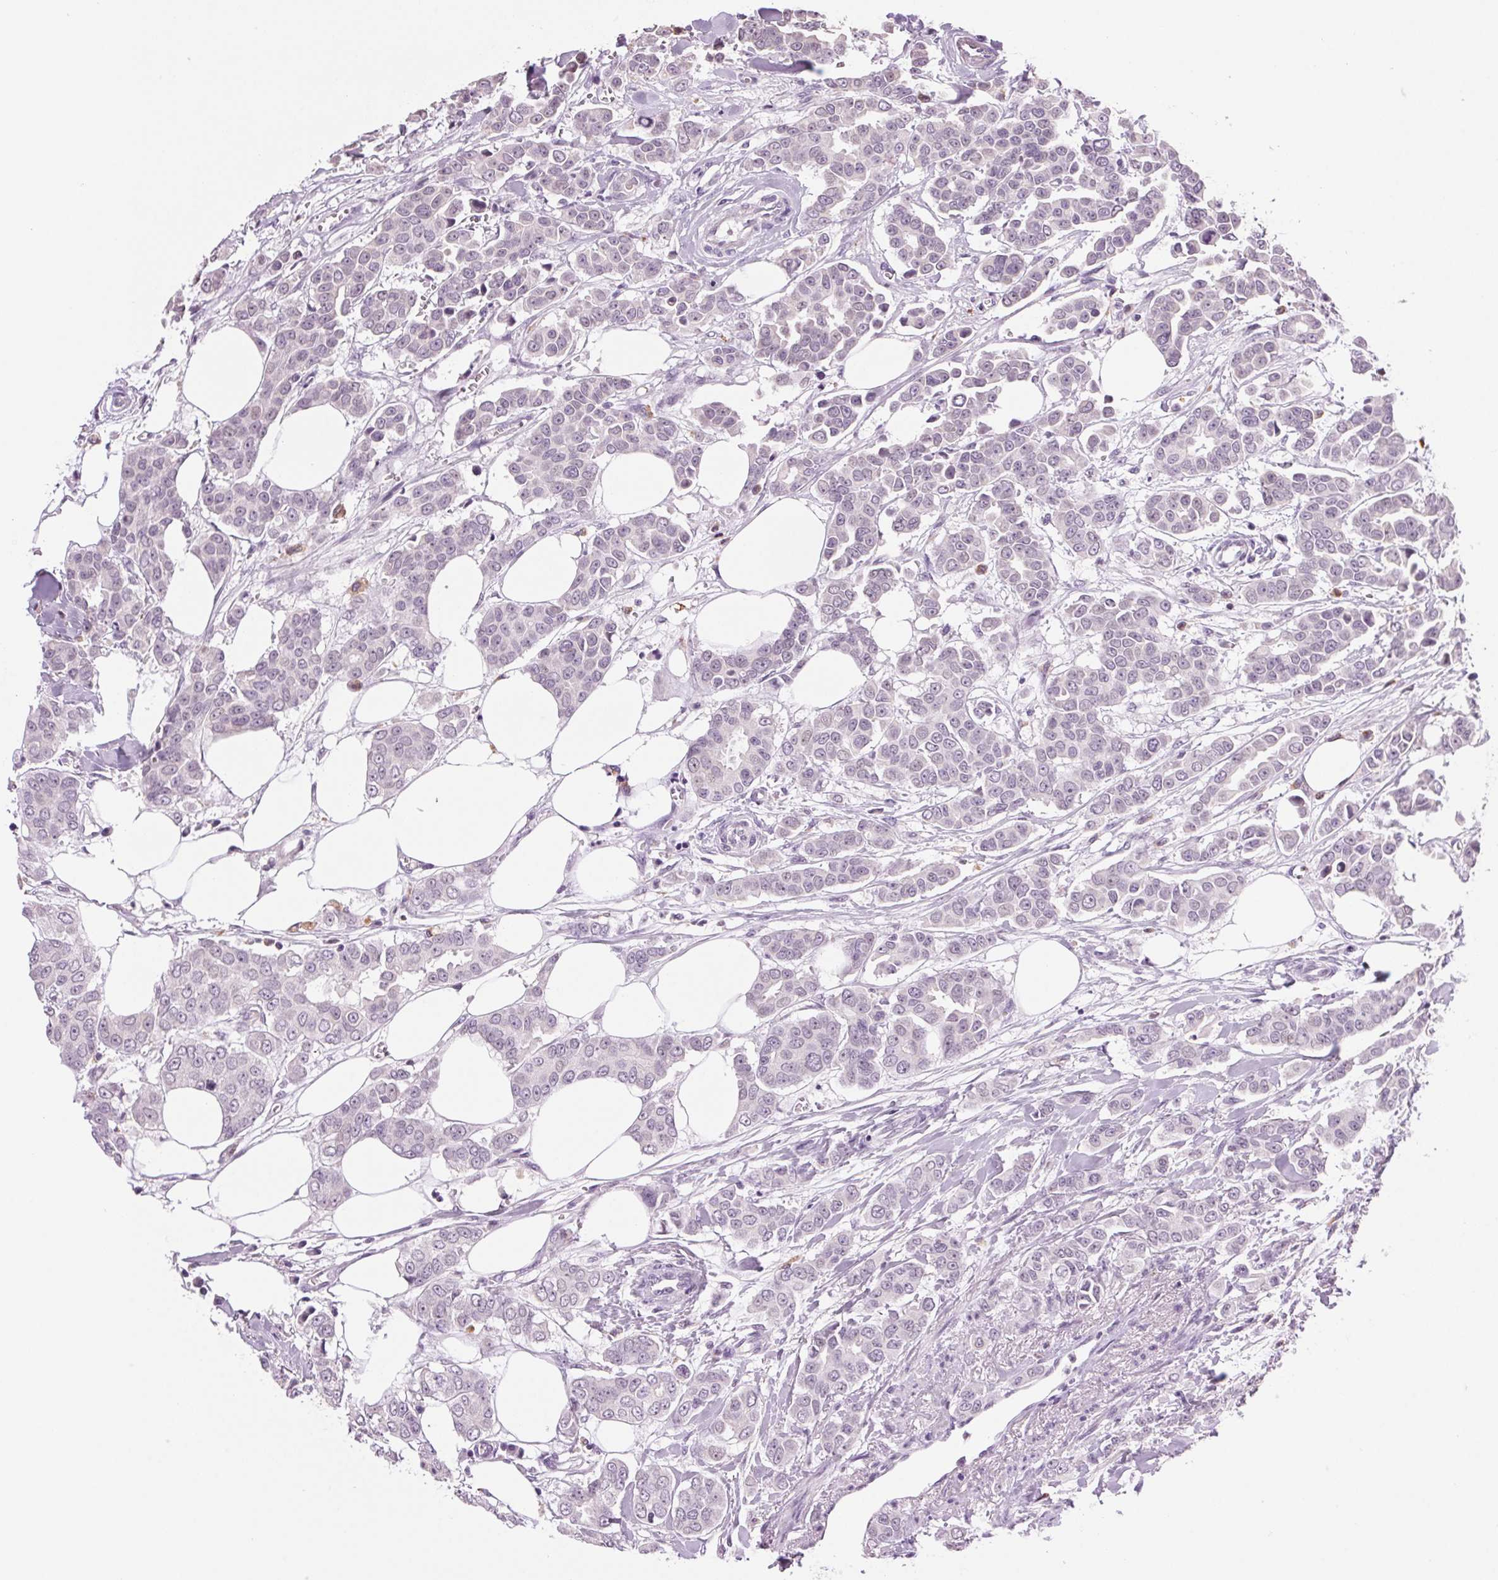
{"staining": {"intensity": "negative", "quantity": "none", "location": "none"}, "tissue": "breast cancer", "cell_type": "Tumor cells", "image_type": "cancer", "snomed": [{"axis": "morphology", "description": "Duct carcinoma"}, {"axis": "topography", "description": "Breast"}], "caption": "Protein analysis of breast infiltrating ductal carcinoma exhibits no significant staining in tumor cells. (Brightfield microscopy of DAB IHC at high magnification).", "gene": "MPO", "patient": {"sex": "female", "age": 94}}